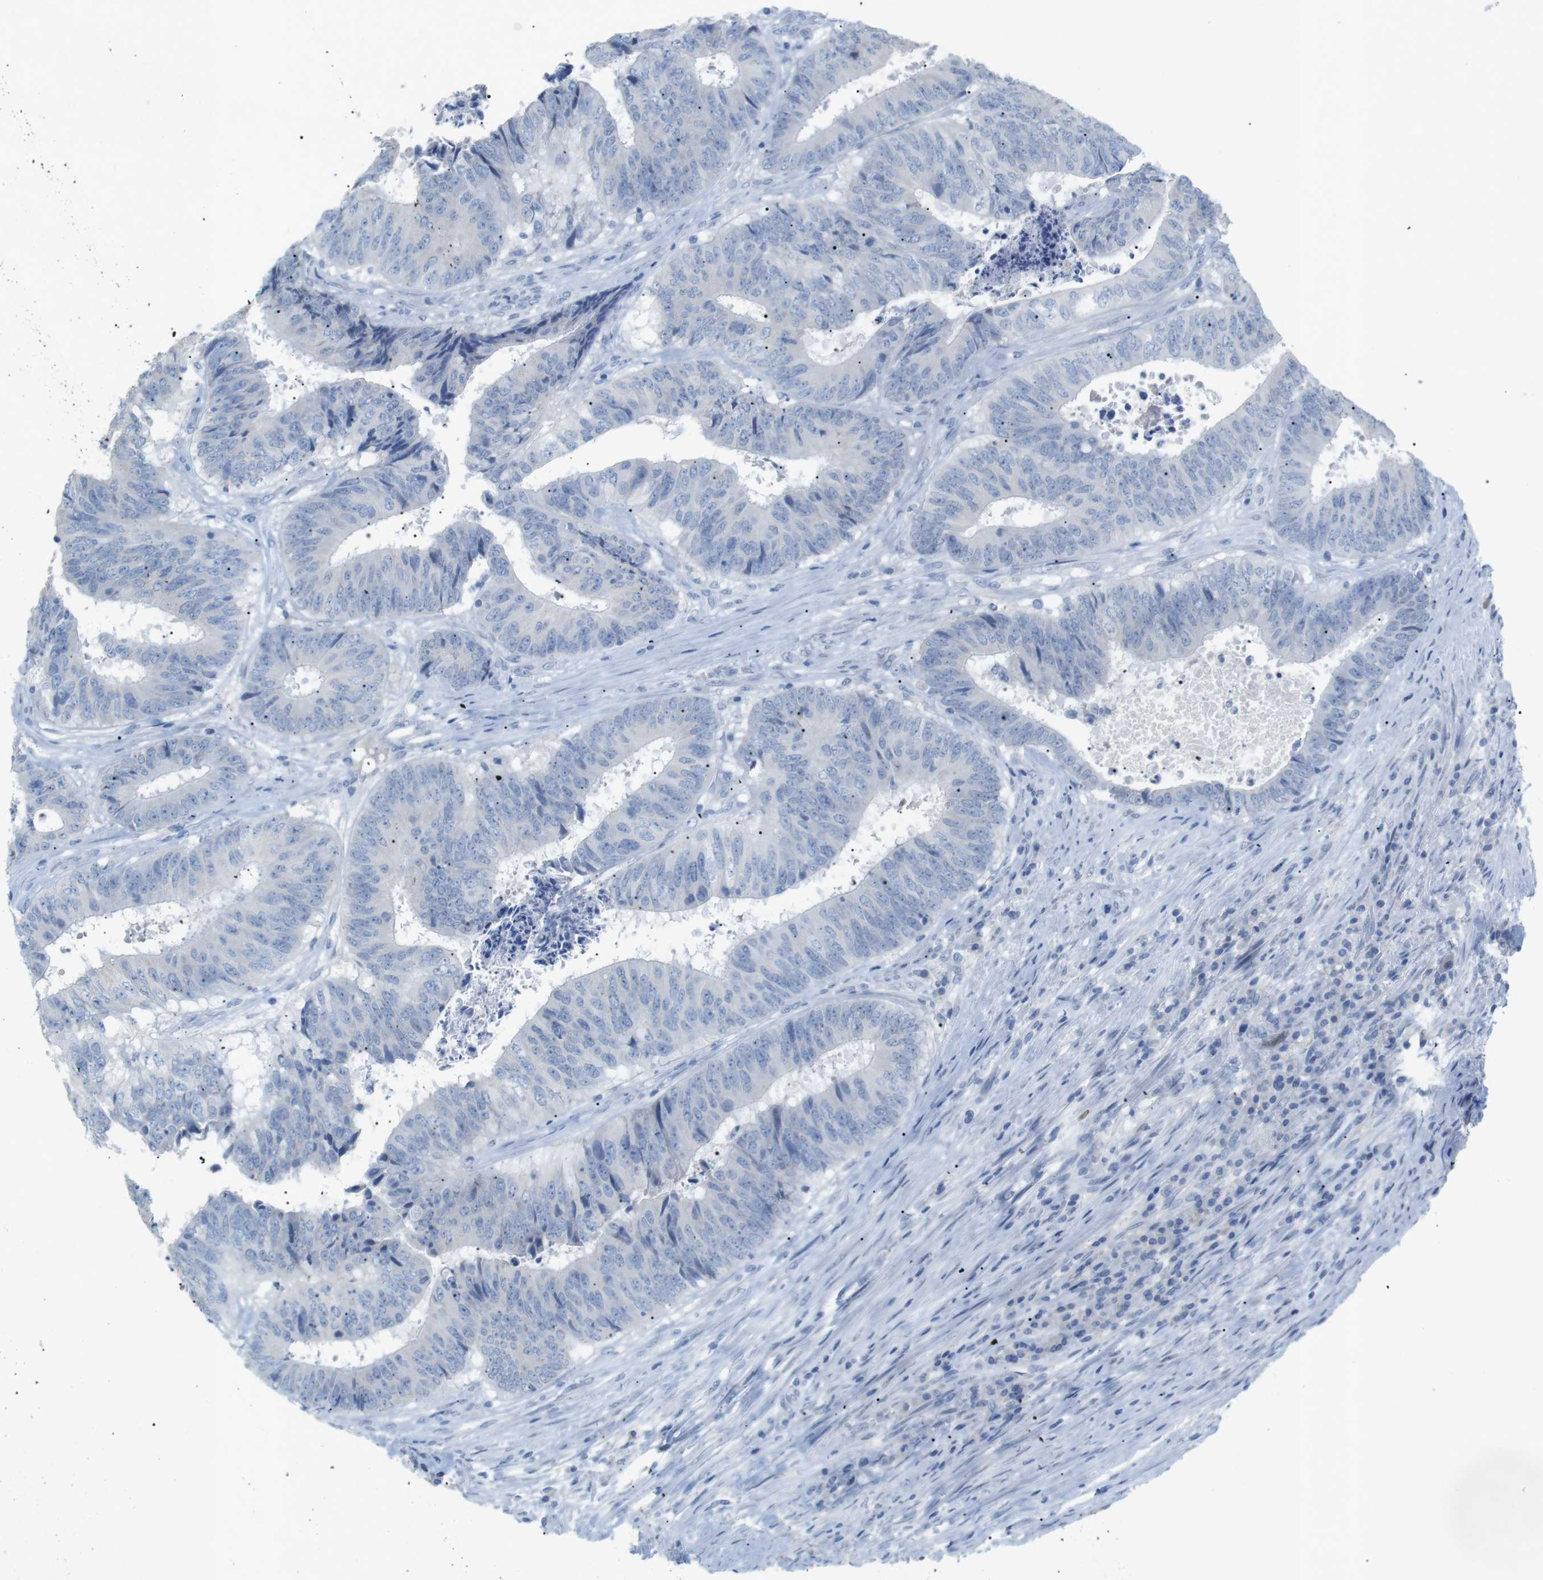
{"staining": {"intensity": "negative", "quantity": "none", "location": "none"}, "tissue": "colorectal cancer", "cell_type": "Tumor cells", "image_type": "cancer", "snomed": [{"axis": "morphology", "description": "Adenocarcinoma, NOS"}, {"axis": "topography", "description": "Rectum"}], "caption": "Tumor cells are negative for protein expression in human colorectal adenocarcinoma.", "gene": "SALL4", "patient": {"sex": "male", "age": 72}}